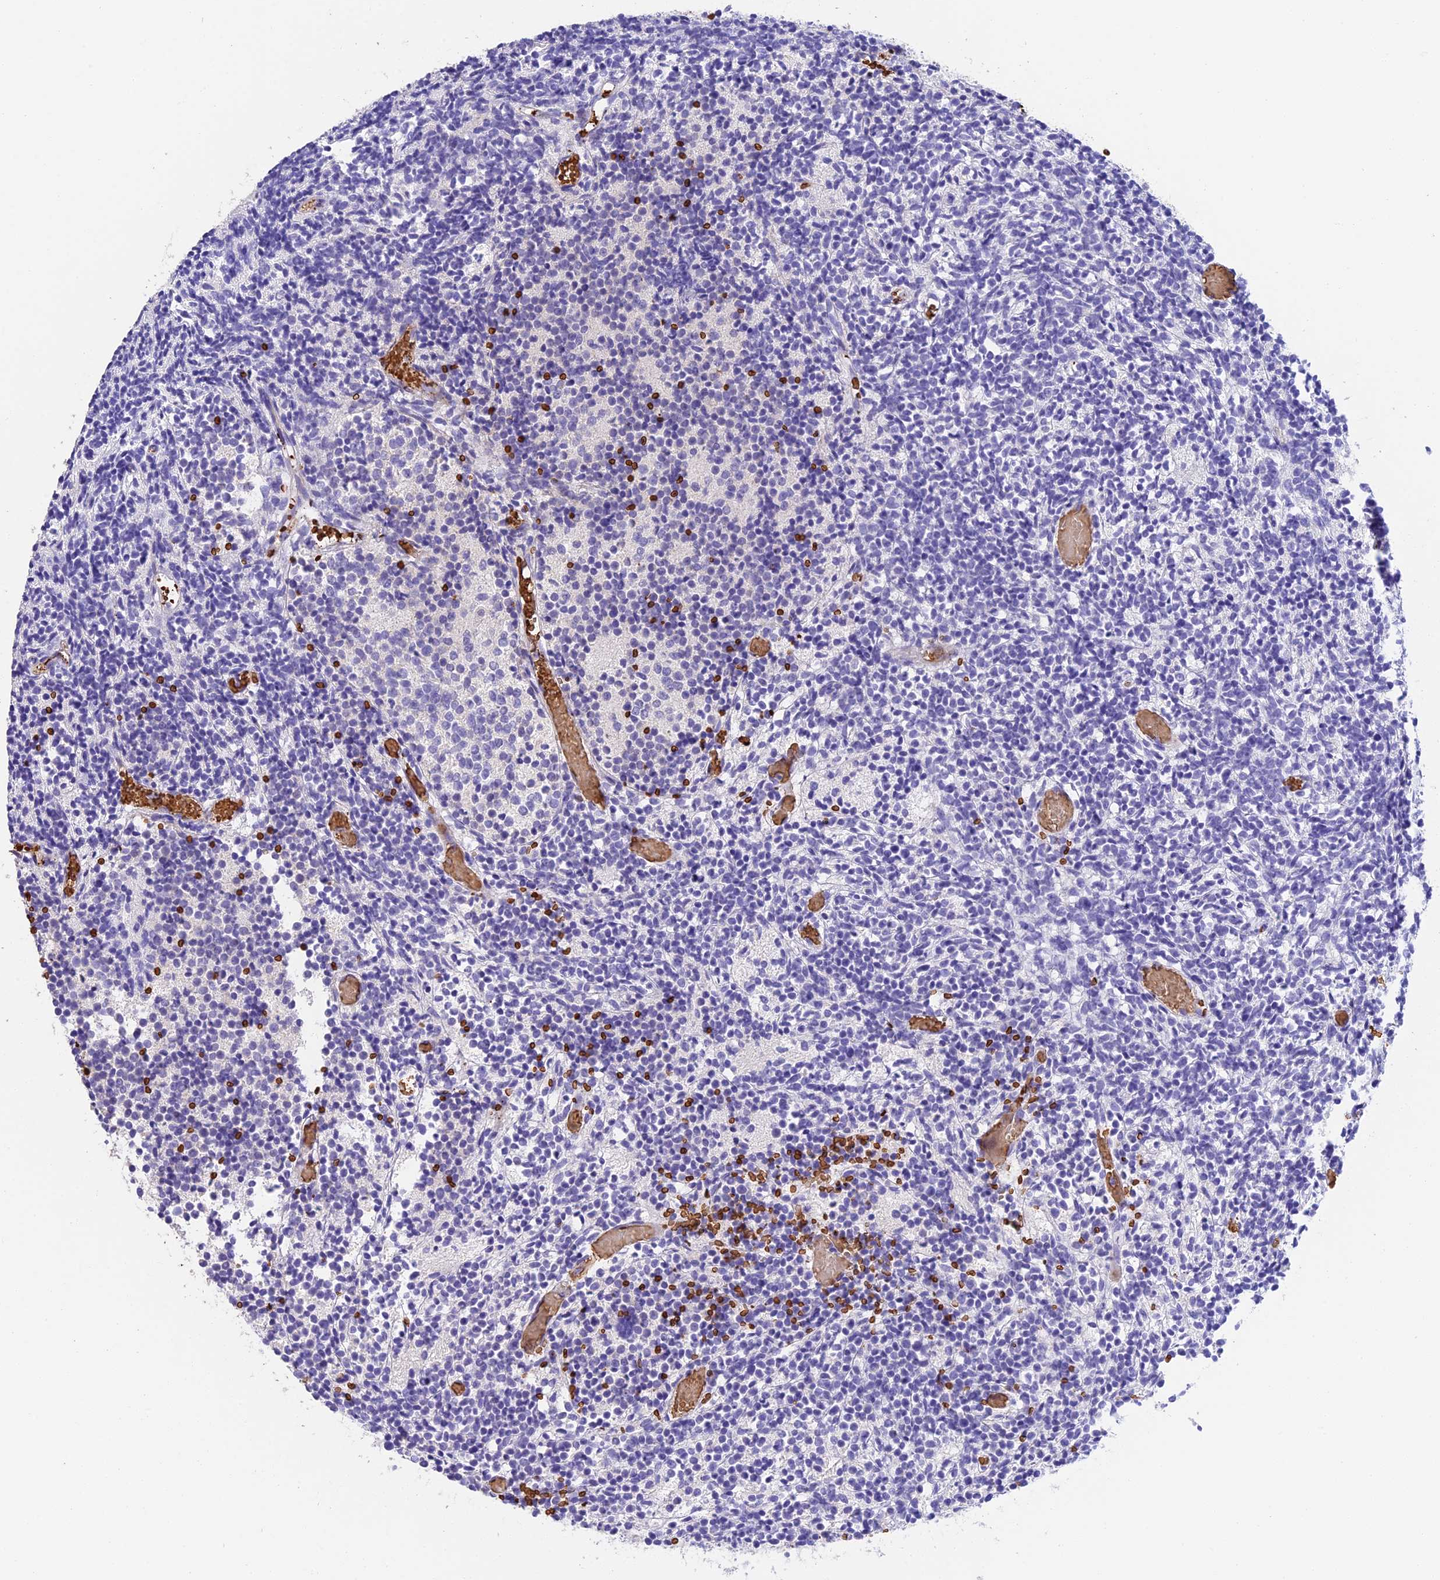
{"staining": {"intensity": "negative", "quantity": "none", "location": "none"}, "tissue": "glioma", "cell_type": "Tumor cells", "image_type": "cancer", "snomed": [{"axis": "morphology", "description": "Glioma, malignant, Low grade"}, {"axis": "topography", "description": "Brain"}], "caption": "DAB (3,3'-diaminobenzidine) immunohistochemical staining of glioma demonstrates no significant expression in tumor cells.", "gene": "TNNC2", "patient": {"sex": "female", "age": 1}}